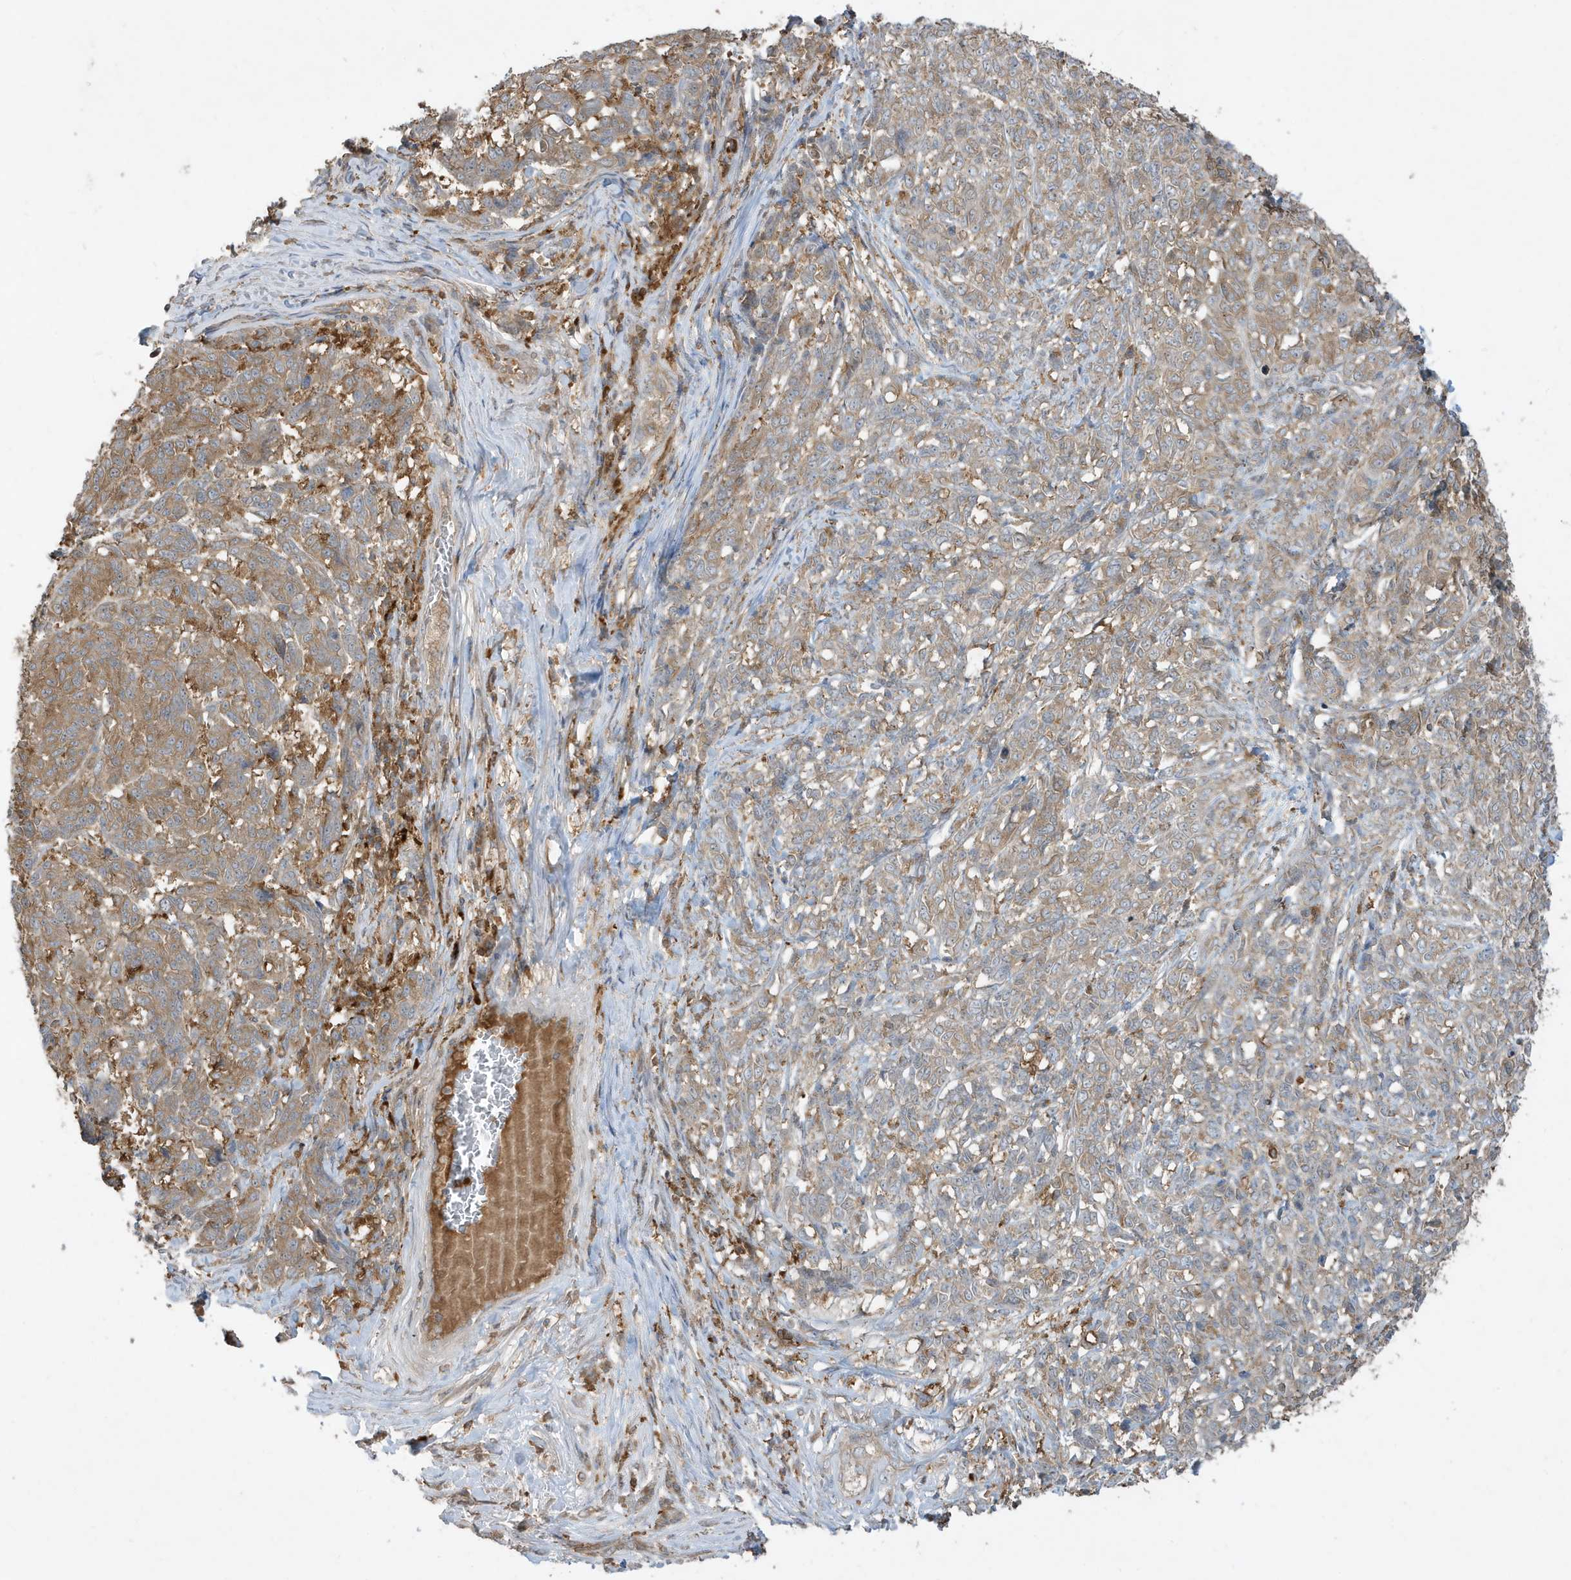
{"staining": {"intensity": "weak", "quantity": "25%-75%", "location": "cytoplasmic/membranous"}, "tissue": "melanoma", "cell_type": "Tumor cells", "image_type": "cancer", "snomed": [{"axis": "morphology", "description": "Malignant melanoma, NOS"}, {"axis": "topography", "description": "Skin"}], "caption": "Immunohistochemical staining of human melanoma reveals low levels of weak cytoplasmic/membranous protein positivity in approximately 25%-75% of tumor cells.", "gene": "ABTB1", "patient": {"sex": "male", "age": 49}}